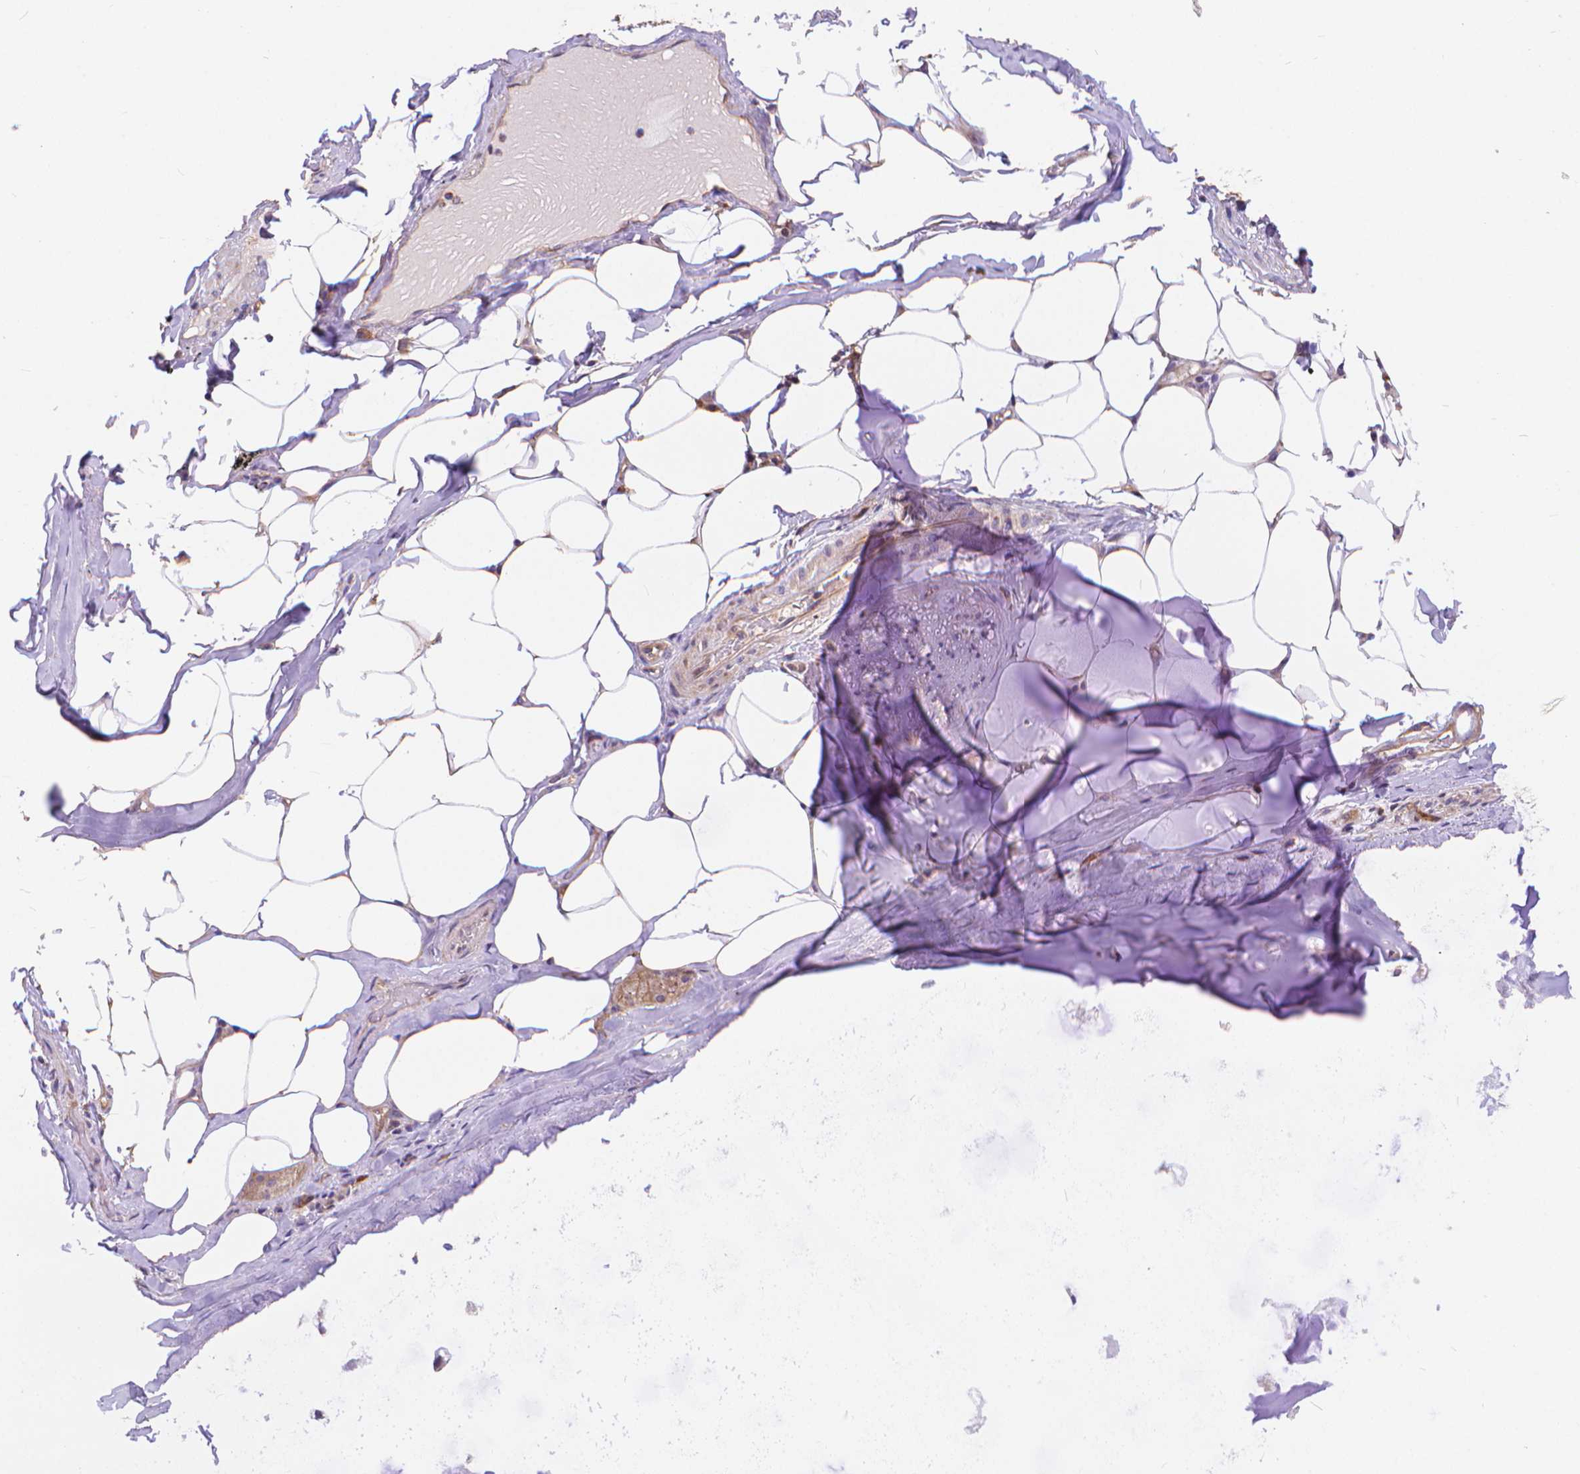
{"staining": {"intensity": "weak", "quantity": ">75%", "location": "cytoplasmic/membranous"}, "tissue": "adipose tissue", "cell_type": "Adipocytes", "image_type": "normal", "snomed": [{"axis": "morphology", "description": "Normal tissue, NOS"}, {"axis": "topography", "description": "Bronchus"}, {"axis": "topography", "description": "Lung"}], "caption": "A low amount of weak cytoplasmic/membranous staining is appreciated in about >75% of adipocytes in benign adipose tissue.", "gene": "ARAP1", "patient": {"sex": "female", "age": 57}}